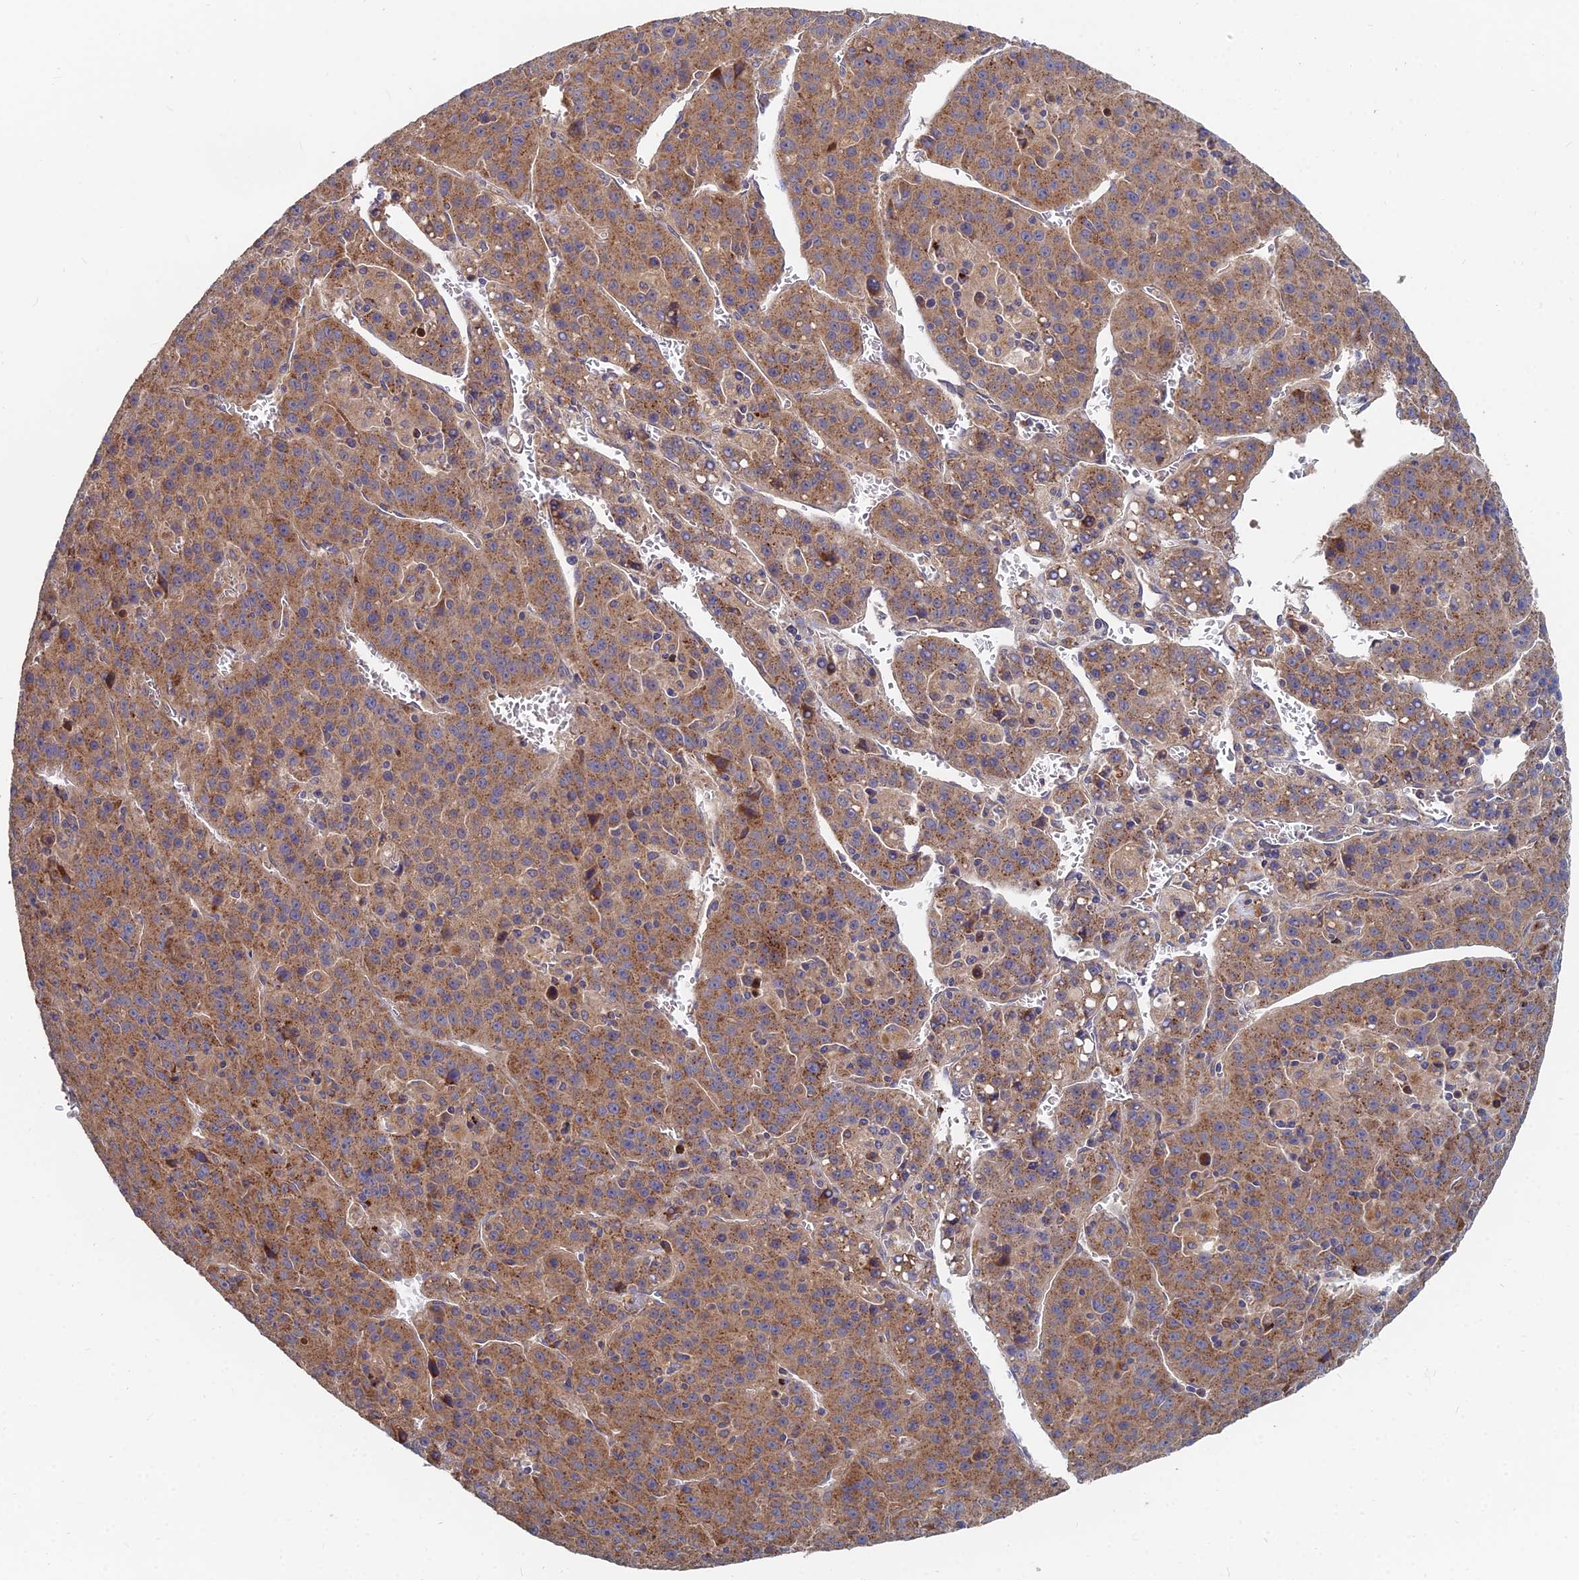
{"staining": {"intensity": "moderate", "quantity": ">75%", "location": "cytoplasmic/membranous"}, "tissue": "liver cancer", "cell_type": "Tumor cells", "image_type": "cancer", "snomed": [{"axis": "morphology", "description": "Carcinoma, Hepatocellular, NOS"}, {"axis": "topography", "description": "Liver"}], "caption": "Immunohistochemical staining of liver cancer exhibits medium levels of moderate cytoplasmic/membranous expression in approximately >75% of tumor cells.", "gene": "CCZ1", "patient": {"sex": "female", "age": 53}}